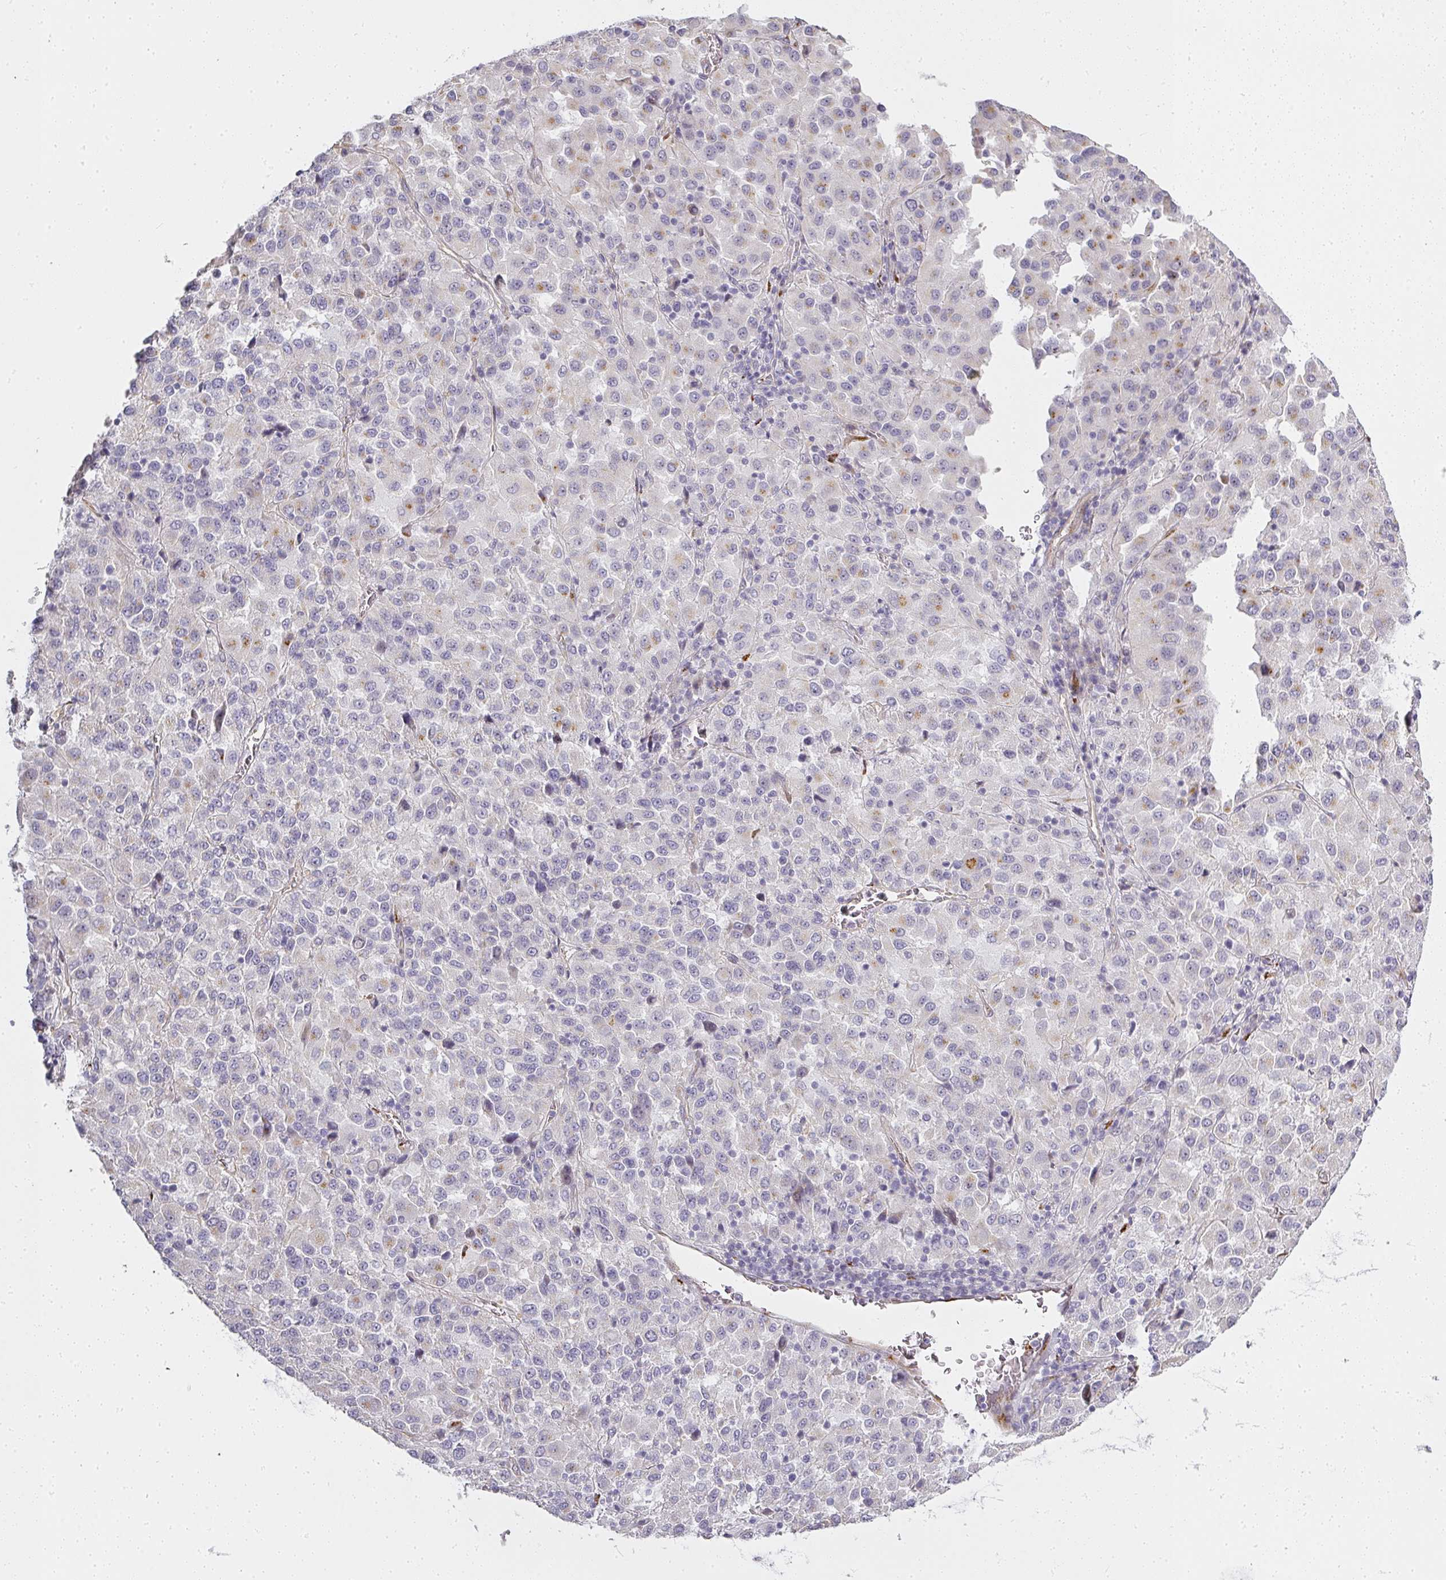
{"staining": {"intensity": "weak", "quantity": "<25%", "location": "cytoplasmic/membranous"}, "tissue": "melanoma", "cell_type": "Tumor cells", "image_type": "cancer", "snomed": [{"axis": "morphology", "description": "Malignant melanoma, Metastatic site"}, {"axis": "topography", "description": "Lung"}], "caption": "Immunohistochemistry of malignant melanoma (metastatic site) shows no positivity in tumor cells. (Brightfield microscopy of DAB (3,3'-diaminobenzidine) immunohistochemistry (IHC) at high magnification).", "gene": "ATP8B2", "patient": {"sex": "male", "age": 64}}